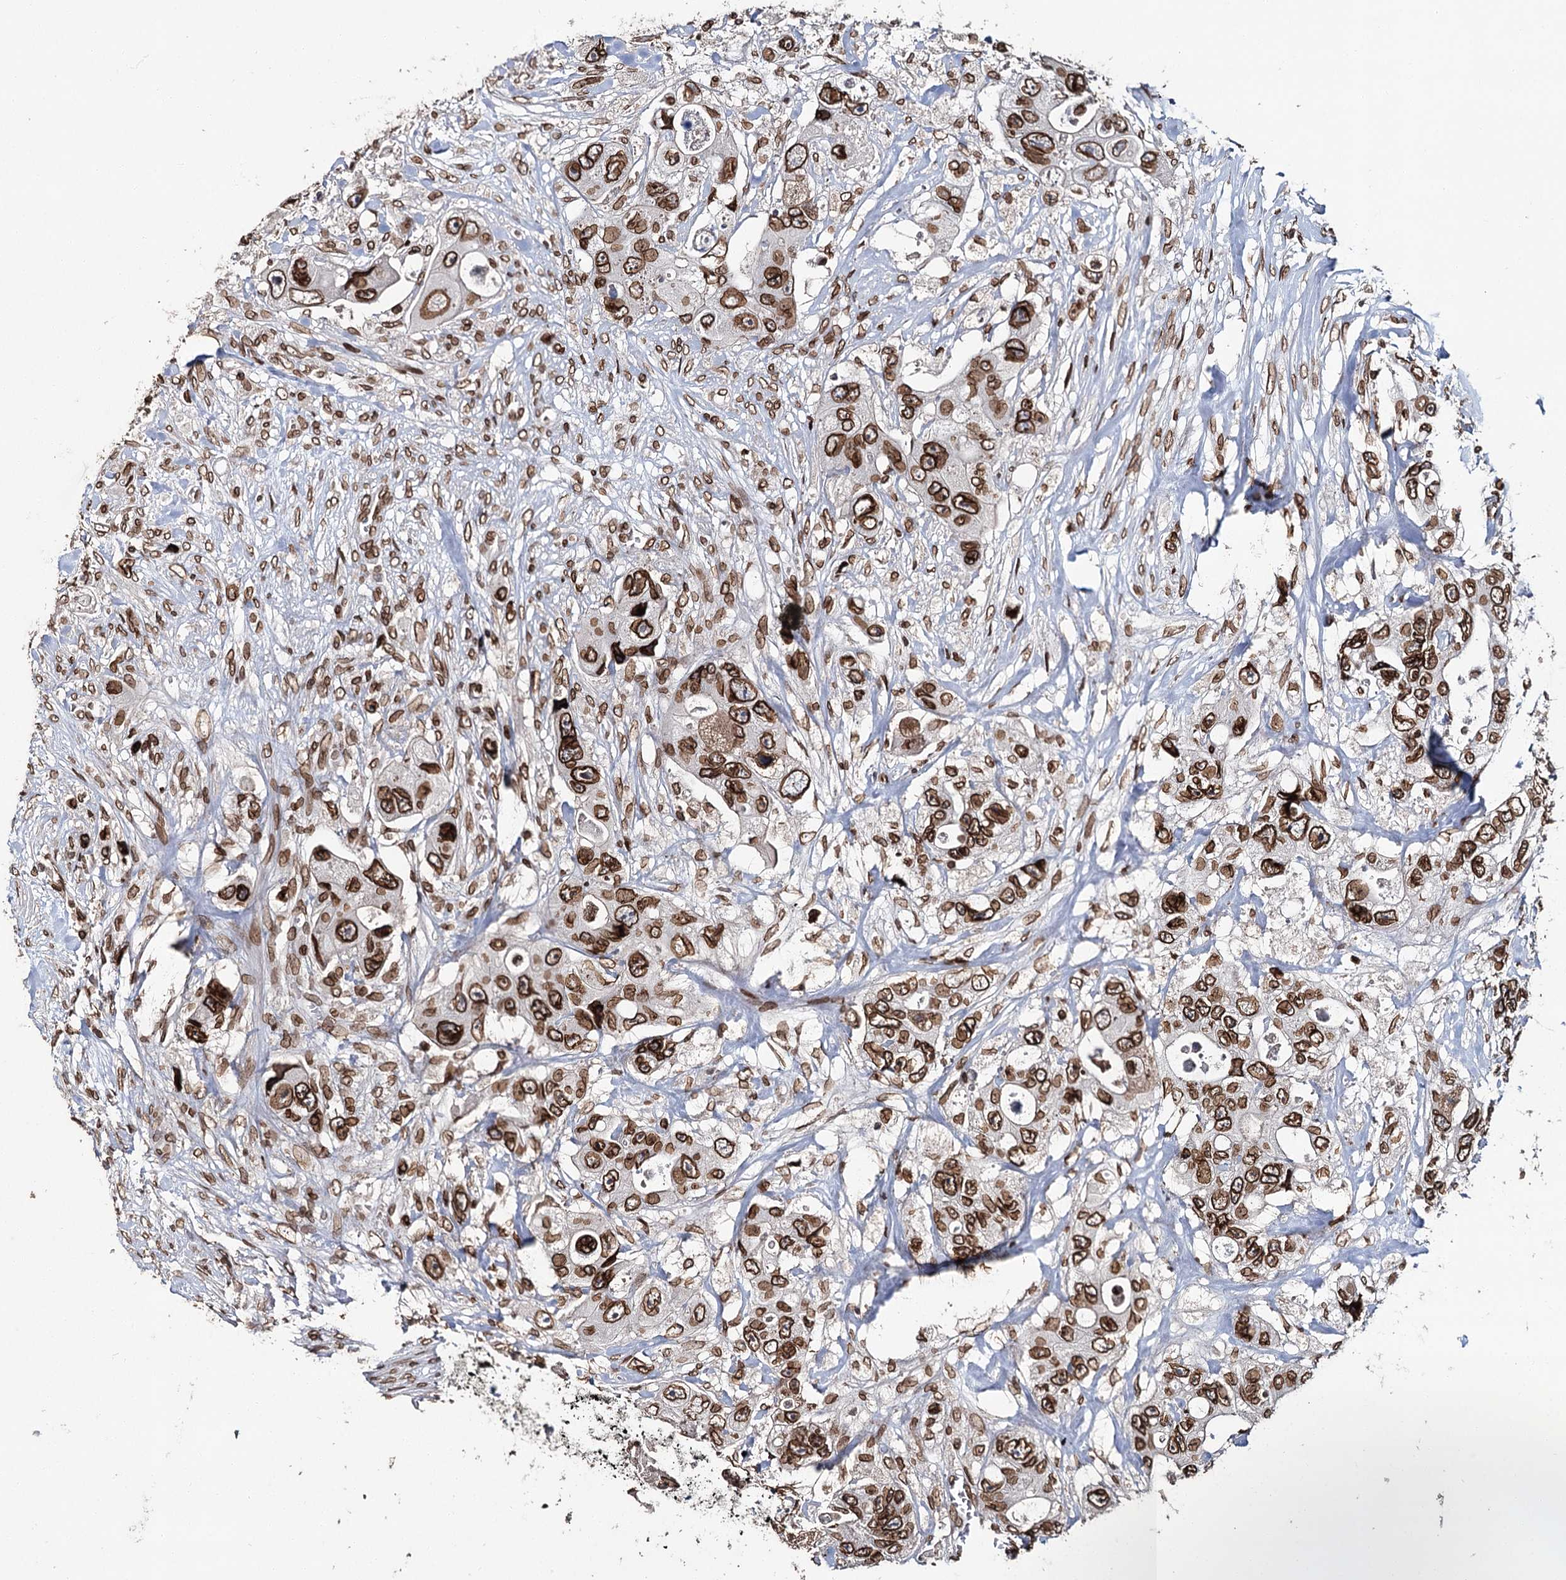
{"staining": {"intensity": "strong", "quantity": ">75%", "location": "cytoplasmic/membranous,nuclear"}, "tissue": "colorectal cancer", "cell_type": "Tumor cells", "image_type": "cancer", "snomed": [{"axis": "morphology", "description": "Adenocarcinoma, NOS"}, {"axis": "topography", "description": "Colon"}], "caption": "A high-resolution photomicrograph shows immunohistochemistry staining of colorectal cancer (adenocarcinoma), which demonstrates strong cytoplasmic/membranous and nuclear positivity in approximately >75% of tumor cells. Using DAB (3,3'-diaminobenzidine) (brown) and hematoxylin (blue) stains, captured at high magnification using brightfield microscopy.", "gene": "KIAA0930", "patient": {"sex": "female", "age": 46}}